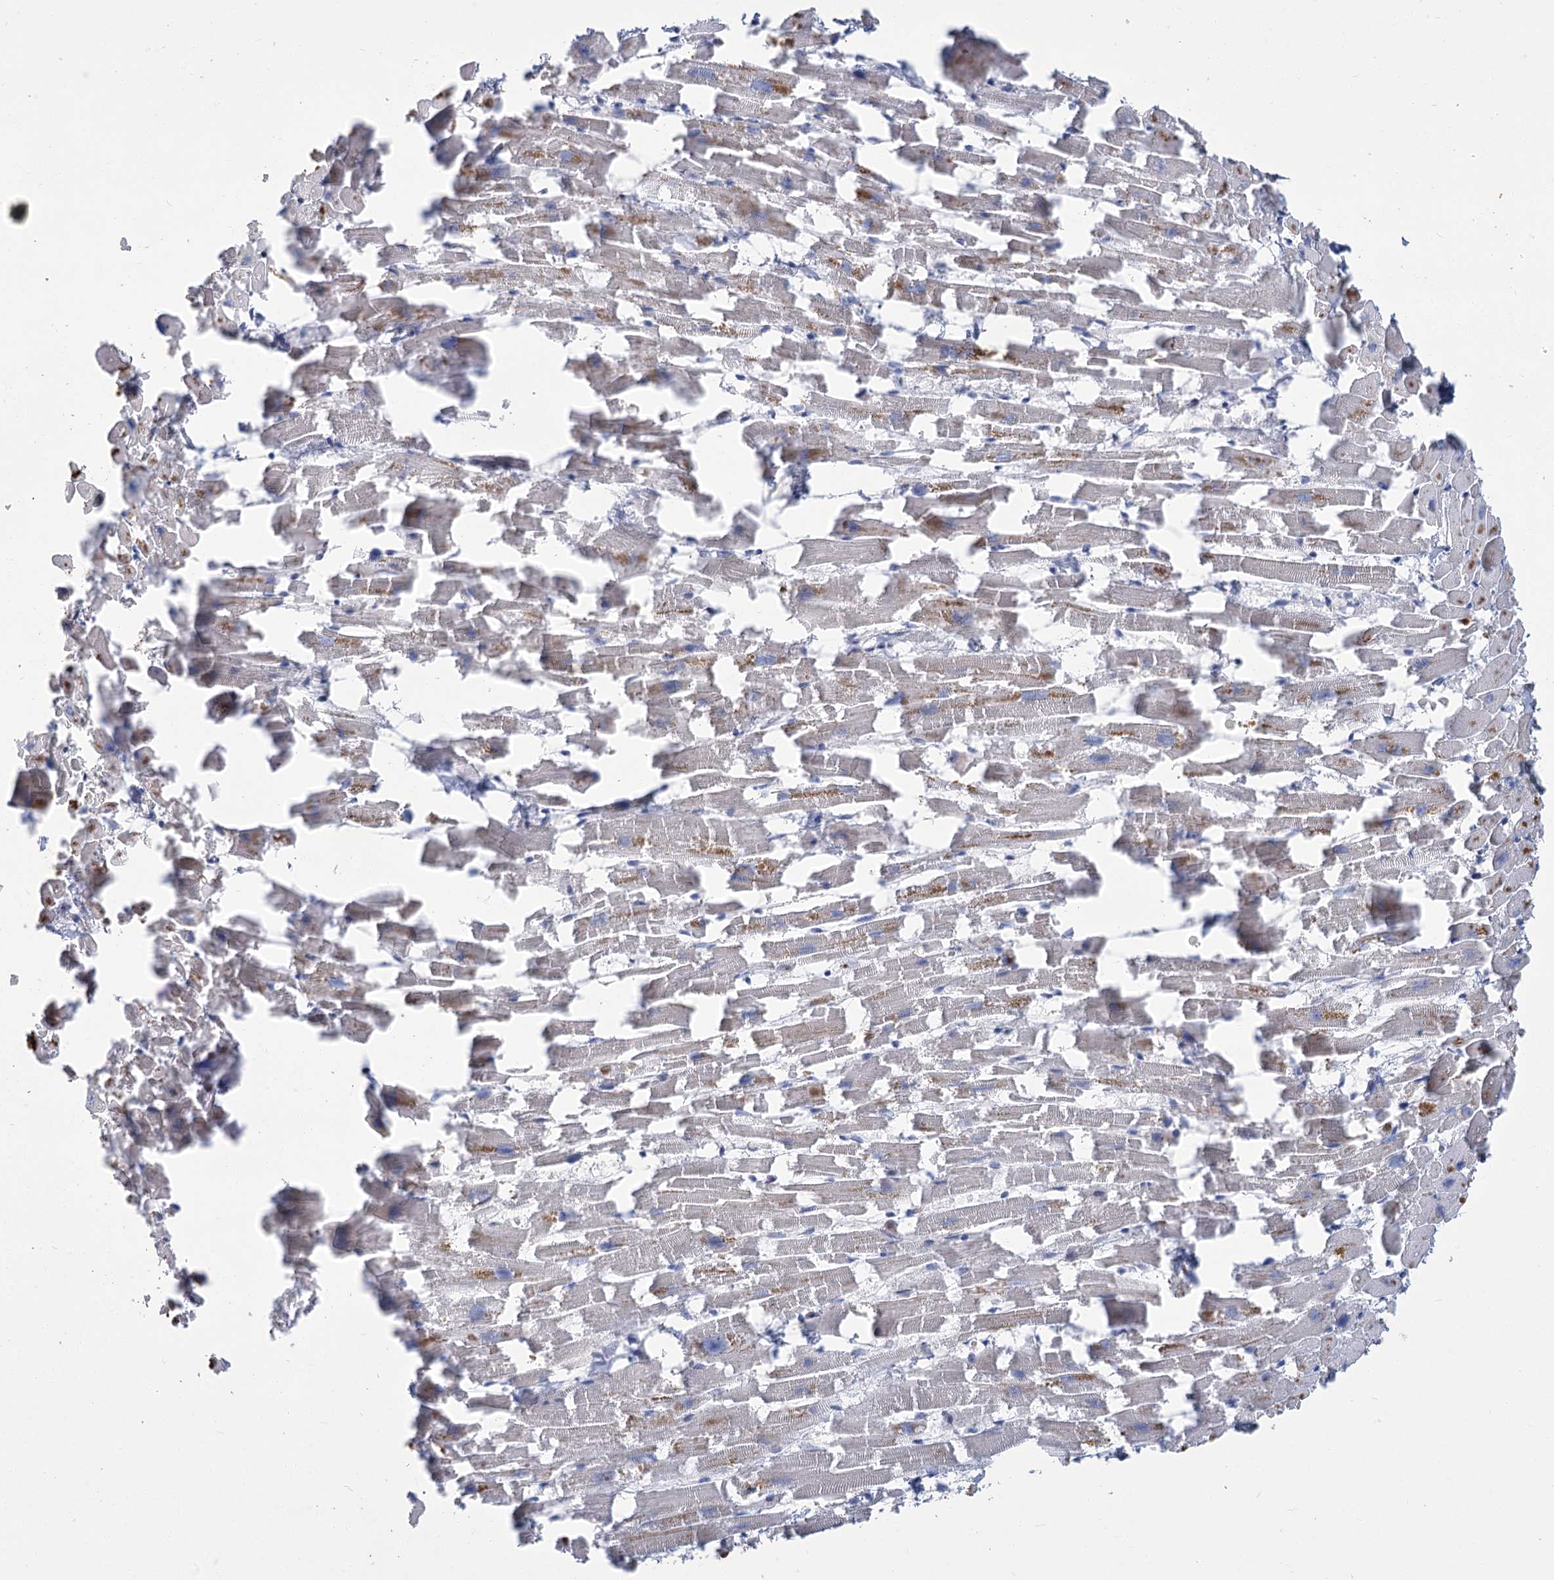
{"staining": {"intensity": "weak", "quantity": "25%-75%", "location": "cytoplasmic/membranous"}, "tissue": "heart muscle", "cell_type": "Cardiomyocytes", "image_type": "normal", "snomed": [{"axis": "morphology", "description": "Normal tissue, NOS"}, {"axis": "topography", "description": "Heart"}], "caption": "Approximately 25%-75% of cardiomyocytes in benign heart muscle exhibit weak cytoplasmic/membranous protein positivity as visualized by brown immunohistochemical staining.", "gene": "SLC9A3", "patient": {"sex": "female", "age": 64}}